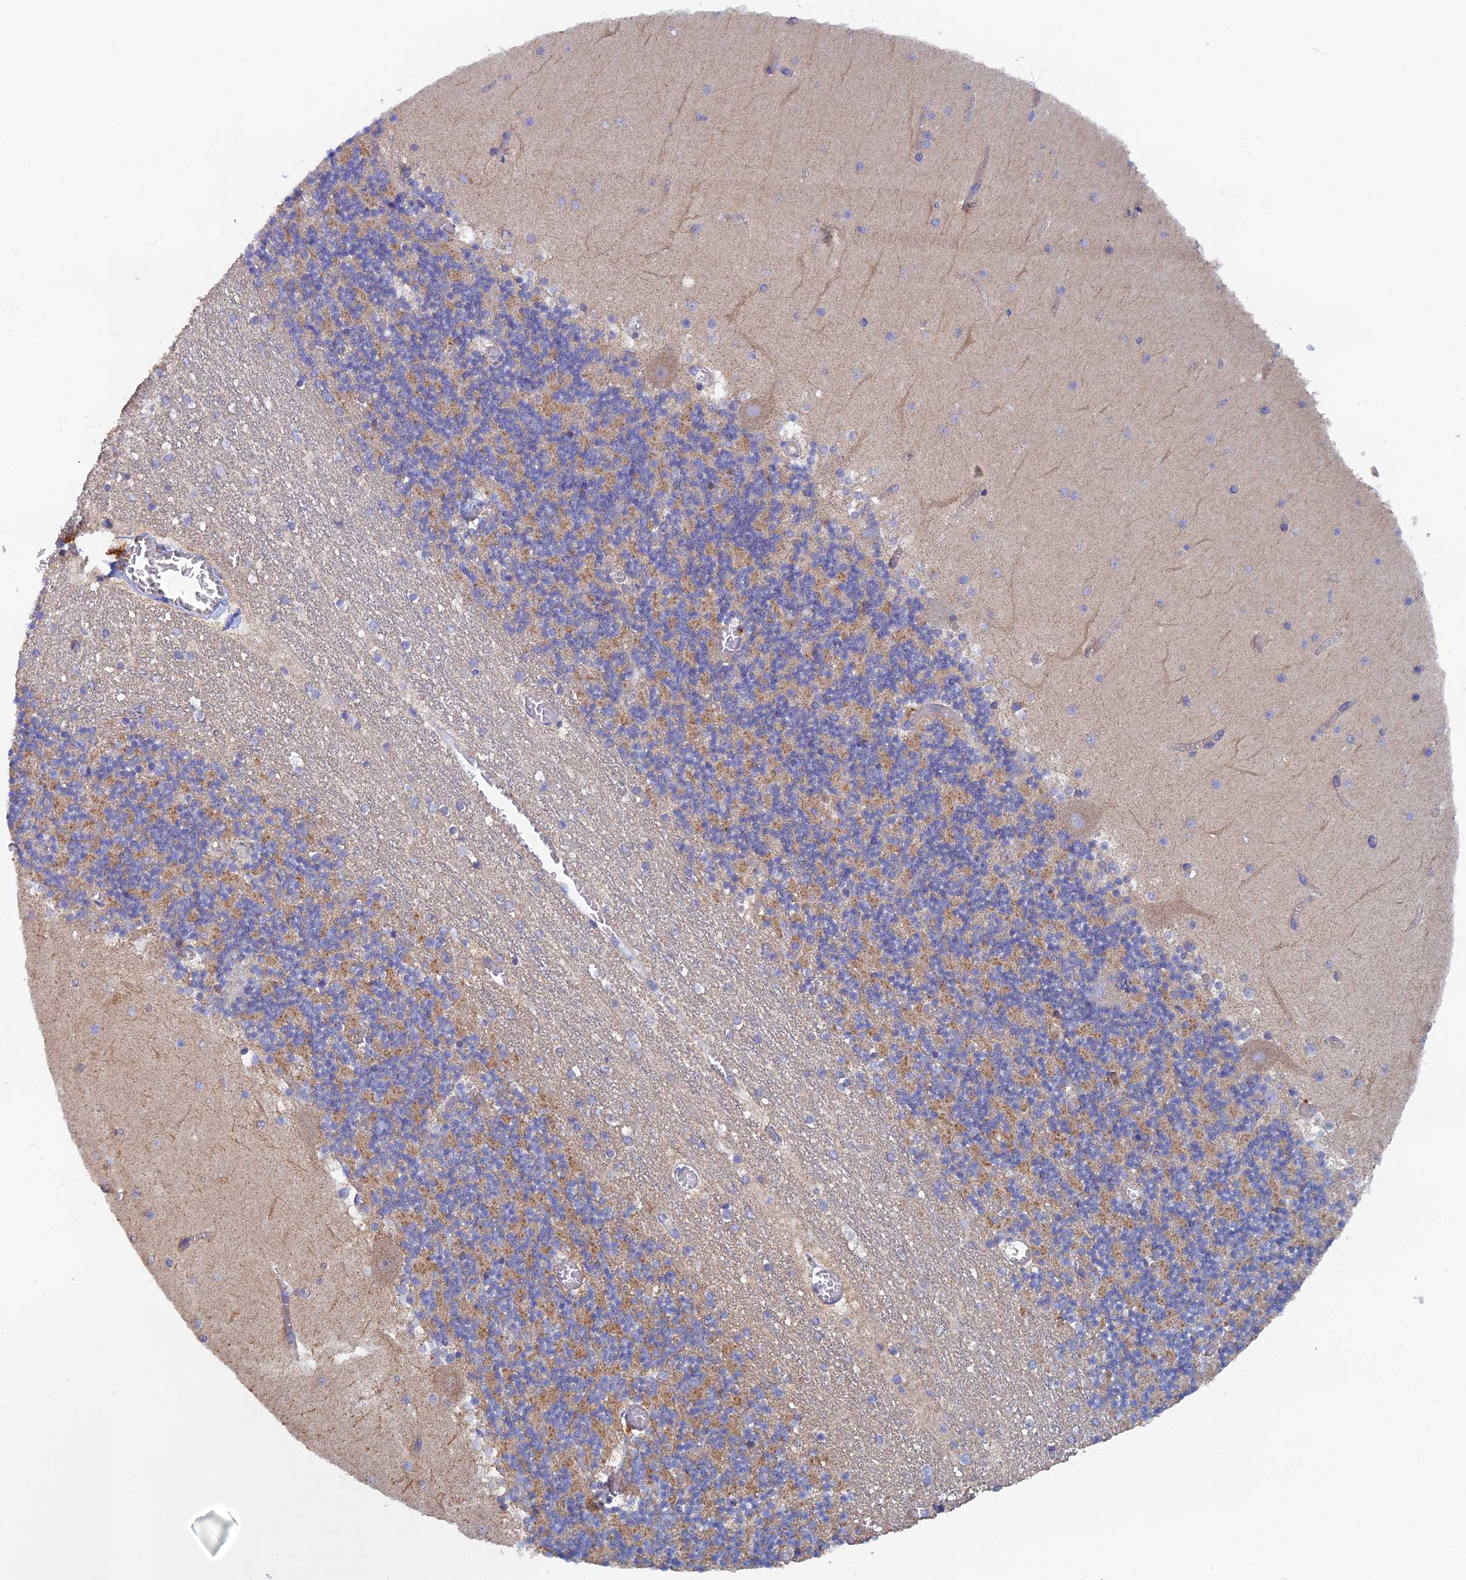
{"staining": {"intensity": "moderate", "quantity": "25%-75%", "location": "cytoplasmic/membranous"}, "tissue": "cerebellum", "cell_type": "Cells in granular layer", "image_type": "normal", "snomed": [{"axis": "morphology", "description": "Normal tissue, NOS"}, {"axis": "topography", "description": "Cerebellum"}], "caption": "An immunohistochemistry (IHC) photomicrograph of unremarkable tissue is shown. Protein staining in brown highlights moderate cytoplasmic/membranous positivity in cerebellum within cells in granular layer.", "gene": "TMEM44", "patient": {"sex": "female", "age": 28}}